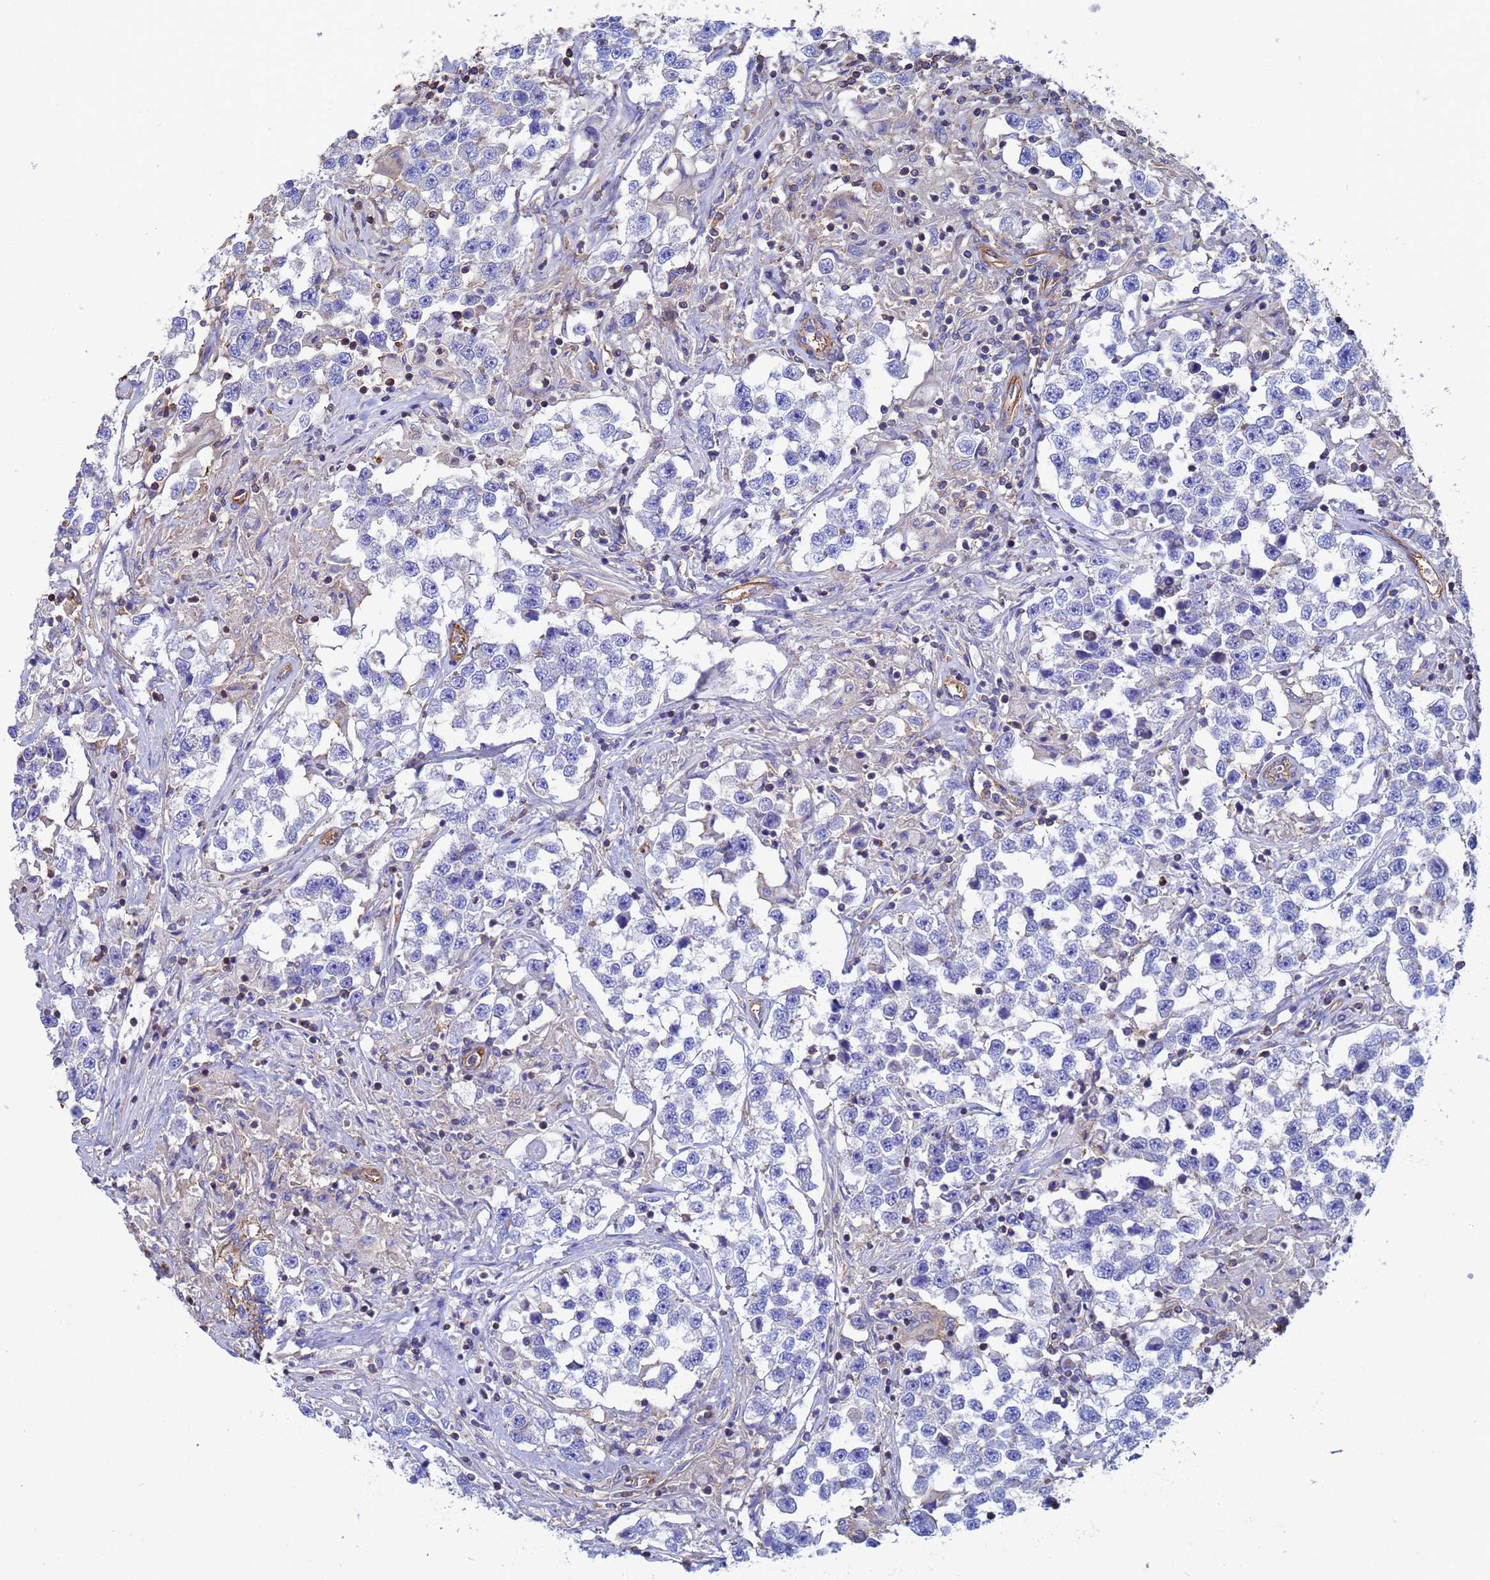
{"staining": {"intensity": "negative", "quantity": "none", "location": "none"}, "tissue": "testis cancer", "cell_type": "Tumor cells", "image_type": "cancer", "snomed": [{"axis": "morphology", "description": "Seminoma, NOS"}, {"axis": "topography", "description": "Testis"}], "caption": "Protein analysis of testis seminoma shows no significant expression in tumor cells.", "gene": "MYL12A", "patient": {"sex": "male", "age": 46}}